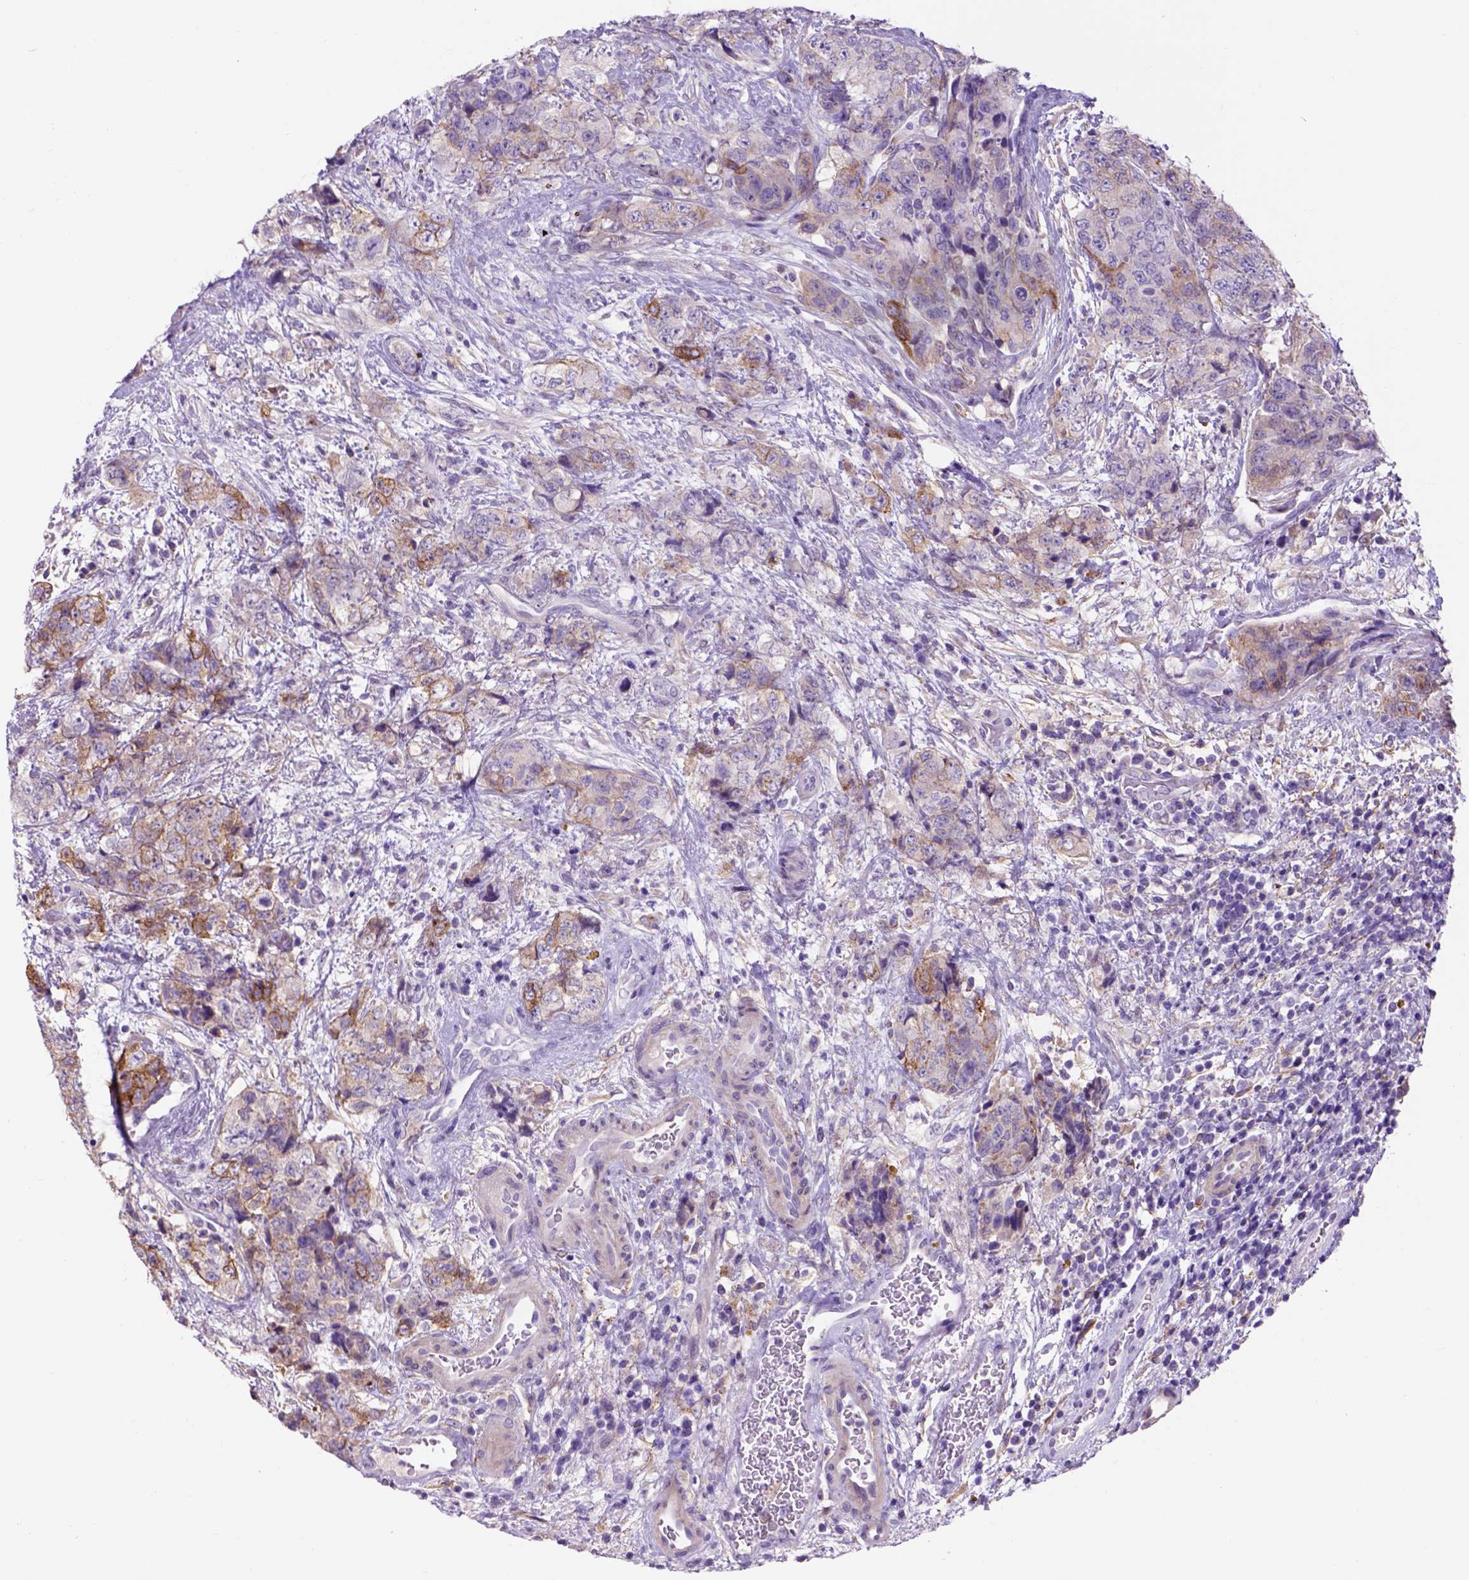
{"staining": {"intensity": "weak", "quantity": ">75%", "location": "cytoplasmic/membranous"}, "tissue": "urothelial cancer", "cell_type": "Tumor cells", "image_type": "cancer", "snomed": [{"axis": "morphology", "description": "Urothelial carcinoma, High grade"}, {"axis": "topography", "description": "Urinary bladder"}], "caption": "Human urothelial carcinoma (high-grade) stained with a protein marker exhibits weak staining in tumor cells.", "gene": "EGFR", "patient": {"sex": "female", "age": 78}}